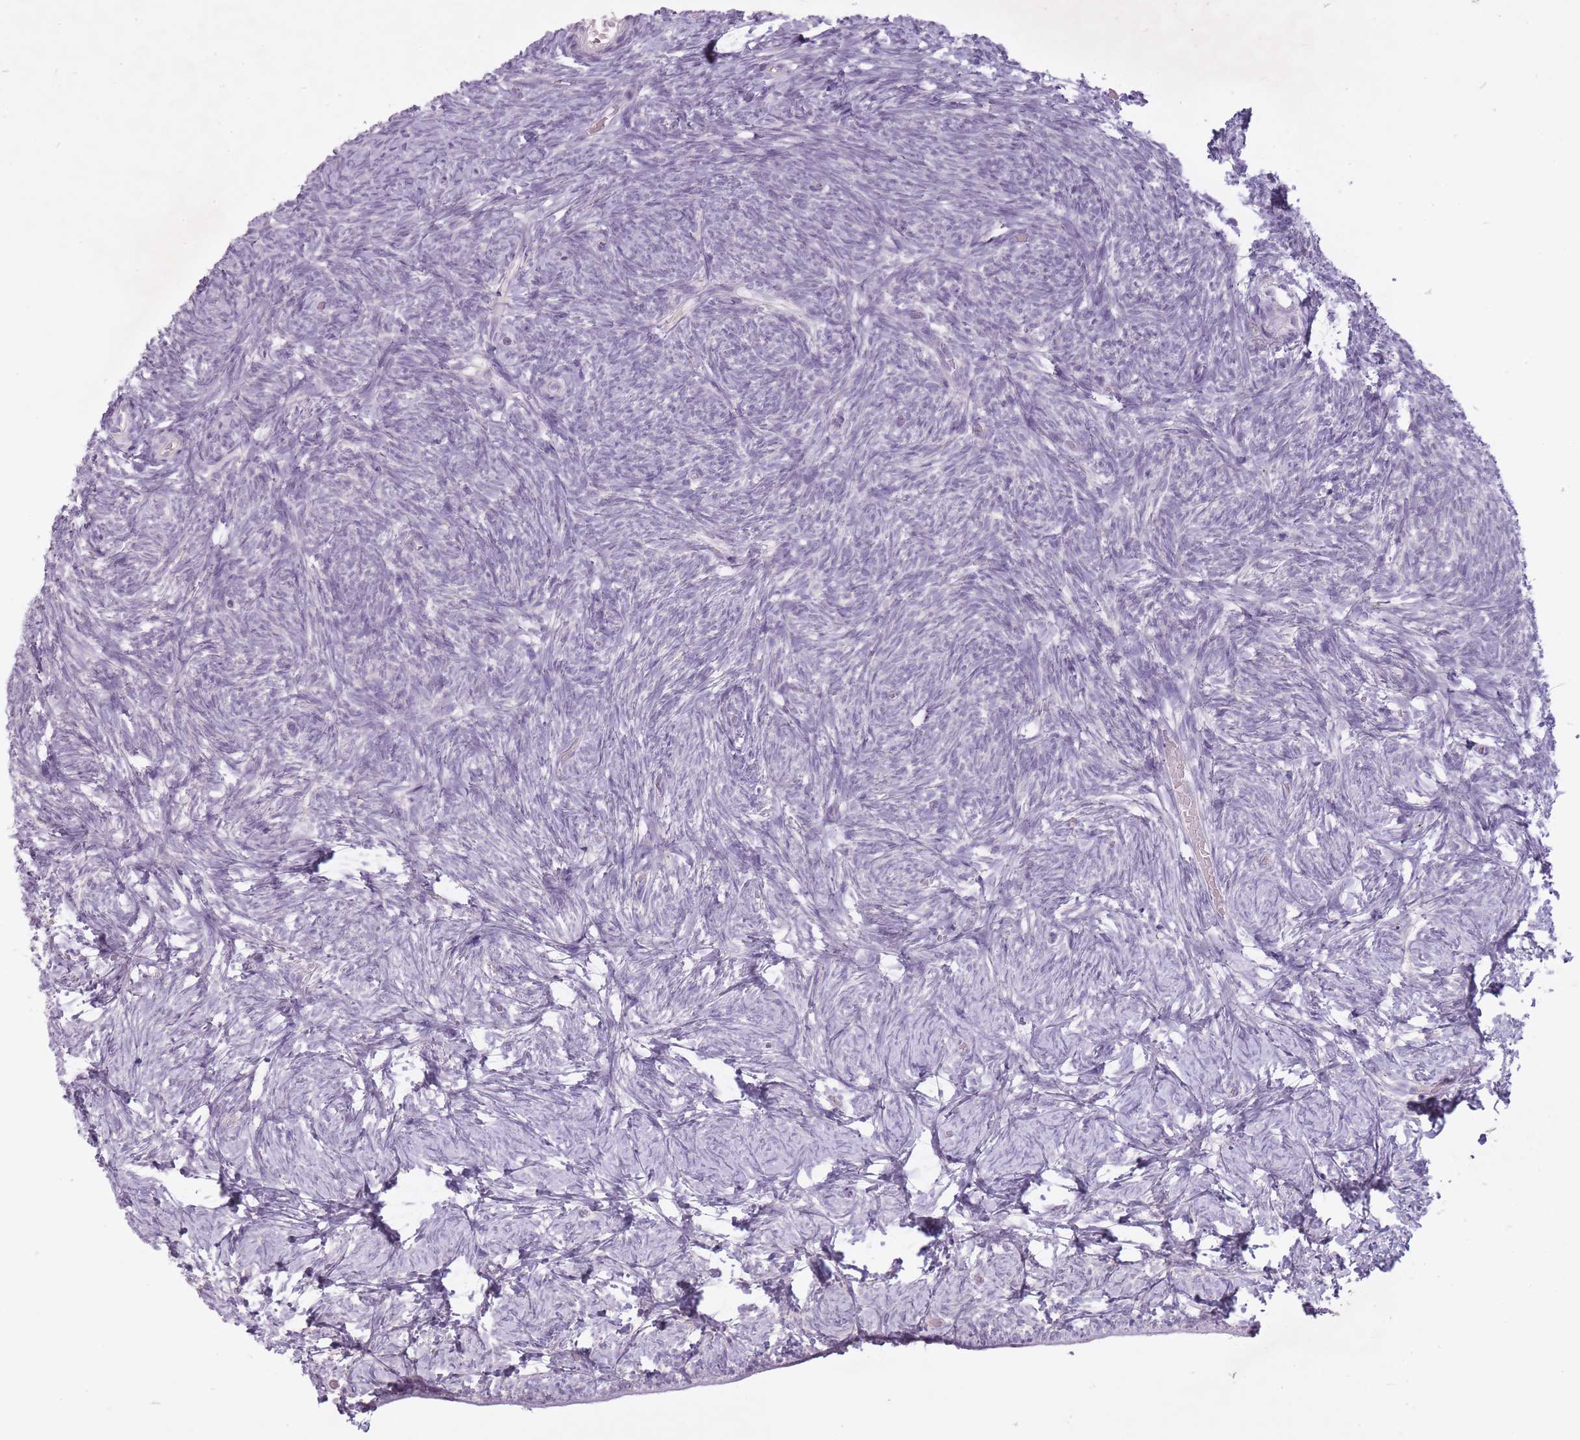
{"staining": {"intensity": "negative", "quantity": "none", "location": "none"}, "tissue": "ovary", "cell_type": "Ovarian stroma cells", "image_type": "normal", "snomed": [{"axis": "morphology", "description": "Normal tissue, NOS"}, {"axis": "topography", "description": "Ovary"}], "caption": "Photomicrograph shows no significant protein staining in ovarian stroma cells of normal ovary.", "gene": "FAM43B", "patient": {"sex": "female", "age": 39}}